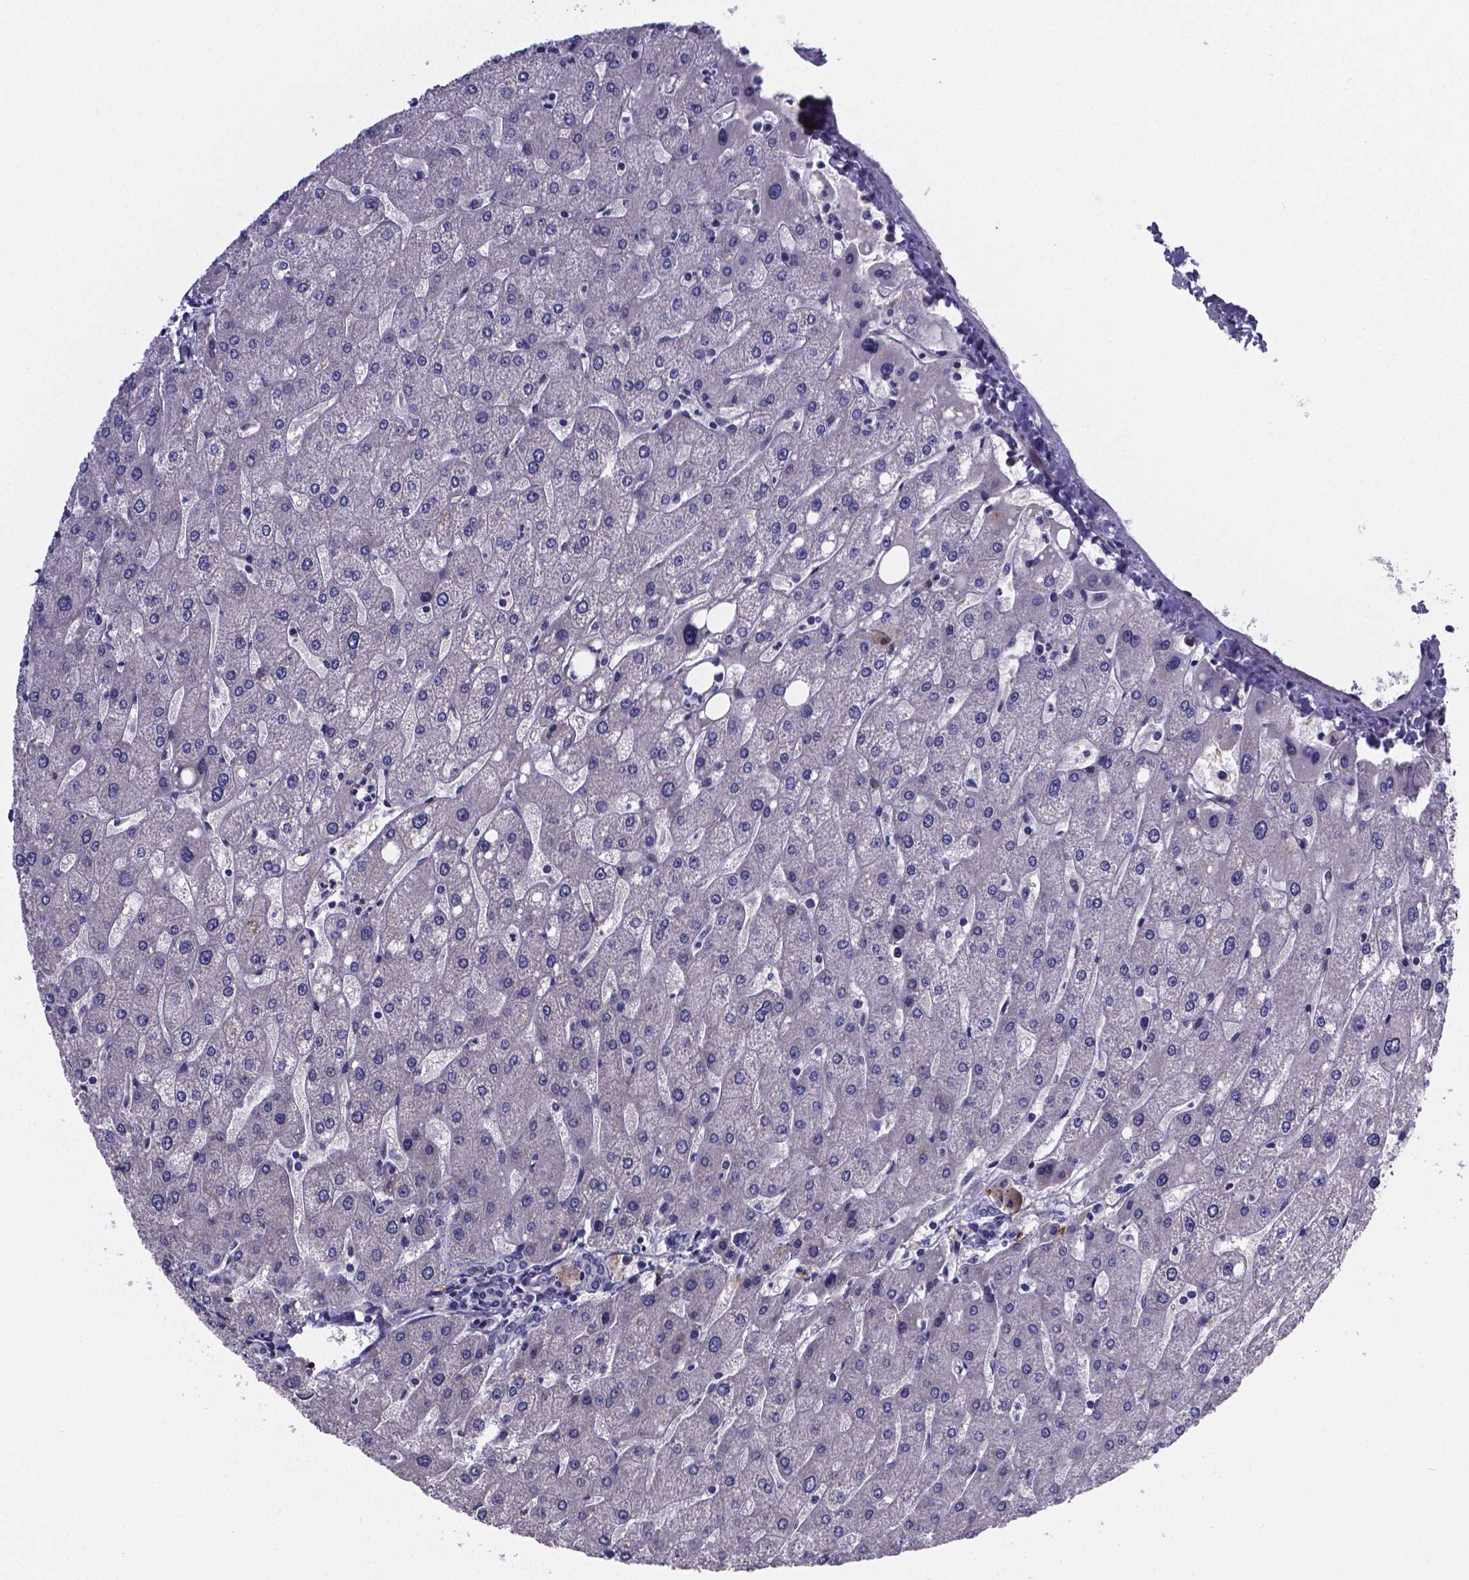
{"staining": {"intensity": "negative", "quantity": "none", "location": "none"}, "tissue": "liver", "cell_type": "Cholangiocytes", "image_type": "normal", "snomed": [{"axis": "morphology", "description": "Normal tissue, NOS"}, {"axis": "topography", "description": "Liver"}], "caption": "Cholangiocytes show no significant protein positivity in normal liver.", "gene": "GABRA3", "patient": {"sex": "male", "age": 67}}